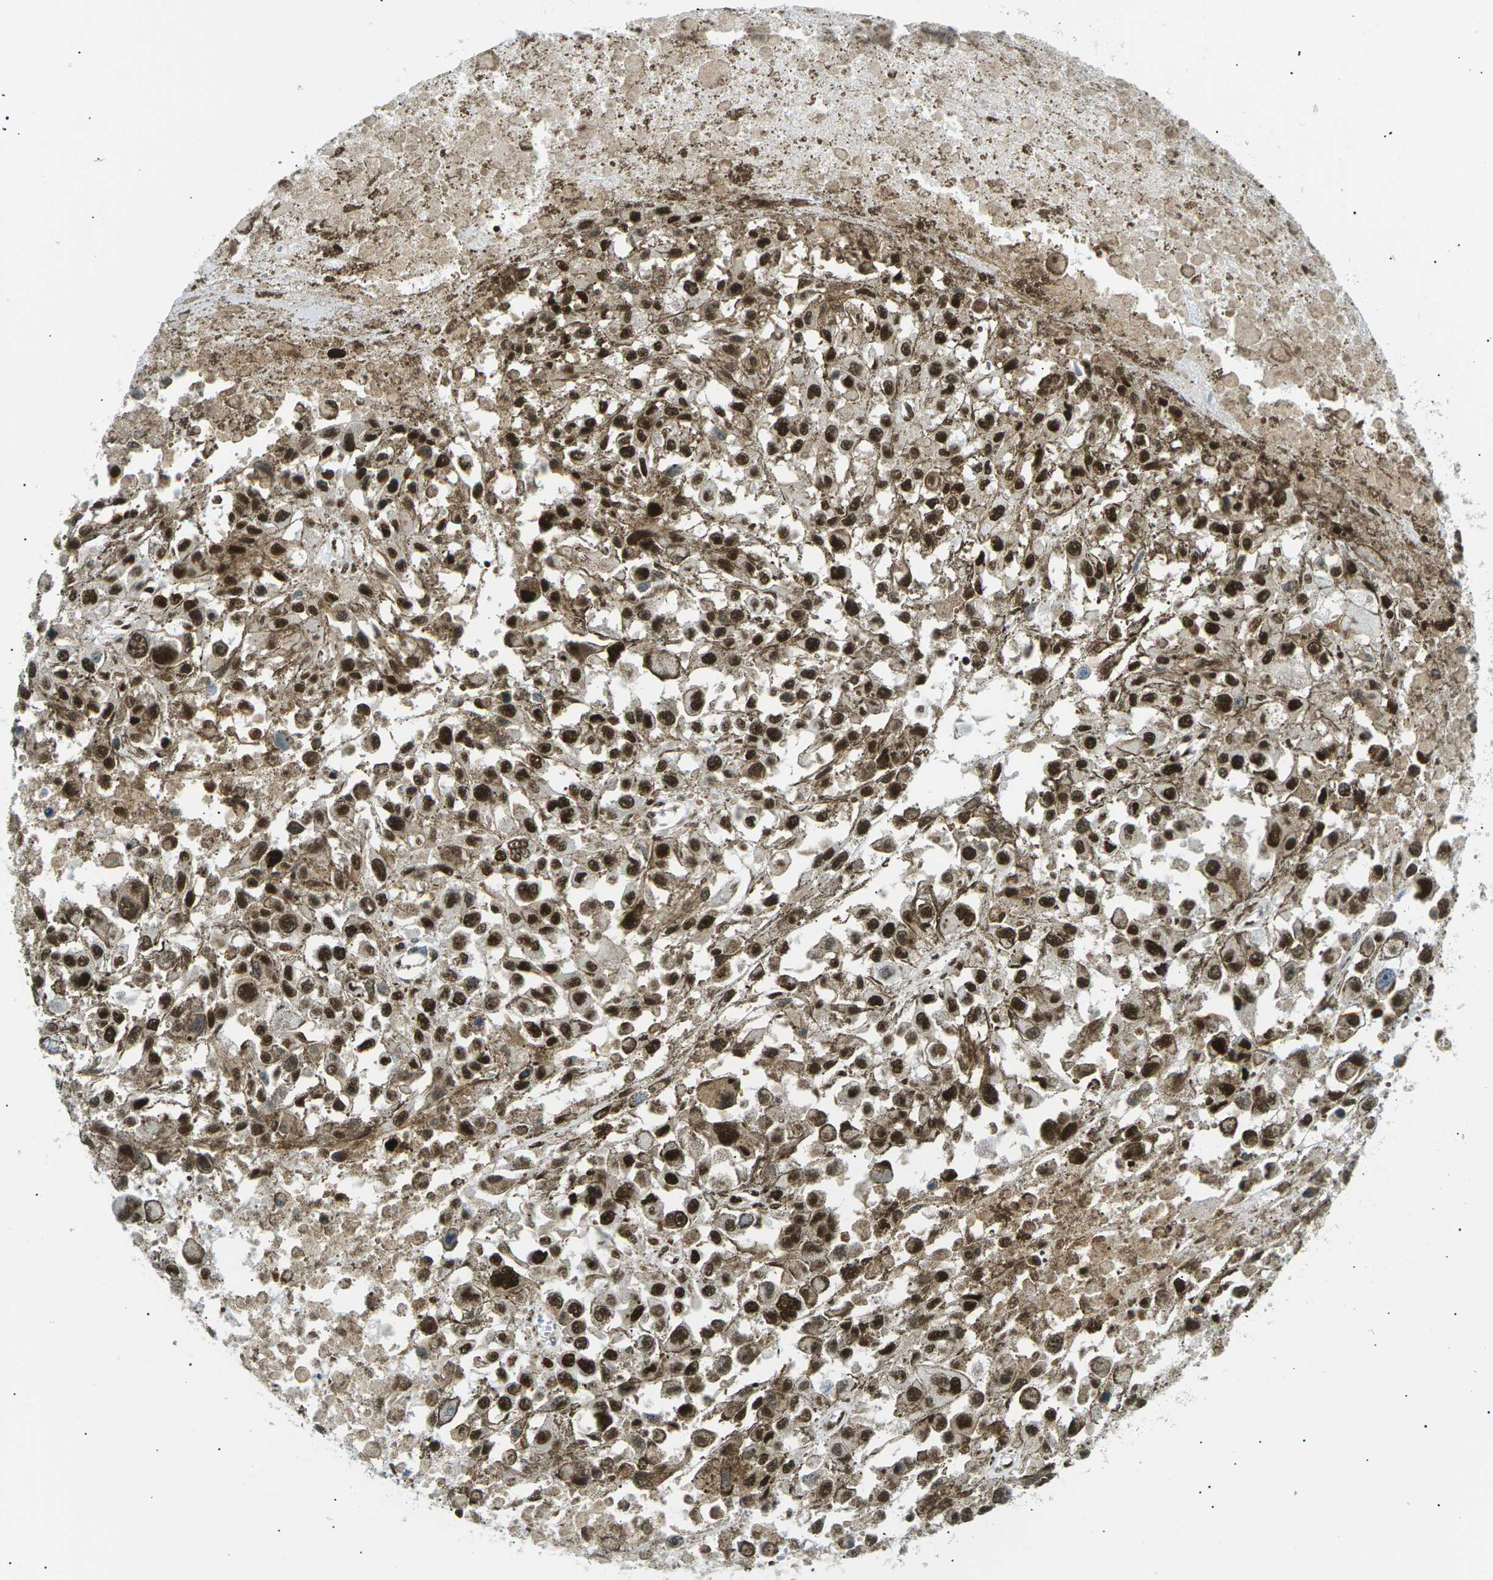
{"staining": {"intensity": "strong", "quantity": ">75%", "location": "nuclear"}, "tissue": "melanoma", "cell_type": "Tumor cells", "image_type": "cancer", "snomed": [{"axis": "morphology", "description": "Malignant melanoma, Metastatic site"}, {"axis": "topography", "description": "Lymph node"}], "caption": "The immunohistochemical stain labels strong nuclear staining in tumor cells of malignant melanoma (metastatic site) tissue. (brown staining indicates protein expression, while blue staining denotes nuclei).", "gene": "RPA2", "patient": {"sex": "male", "age": 59}}